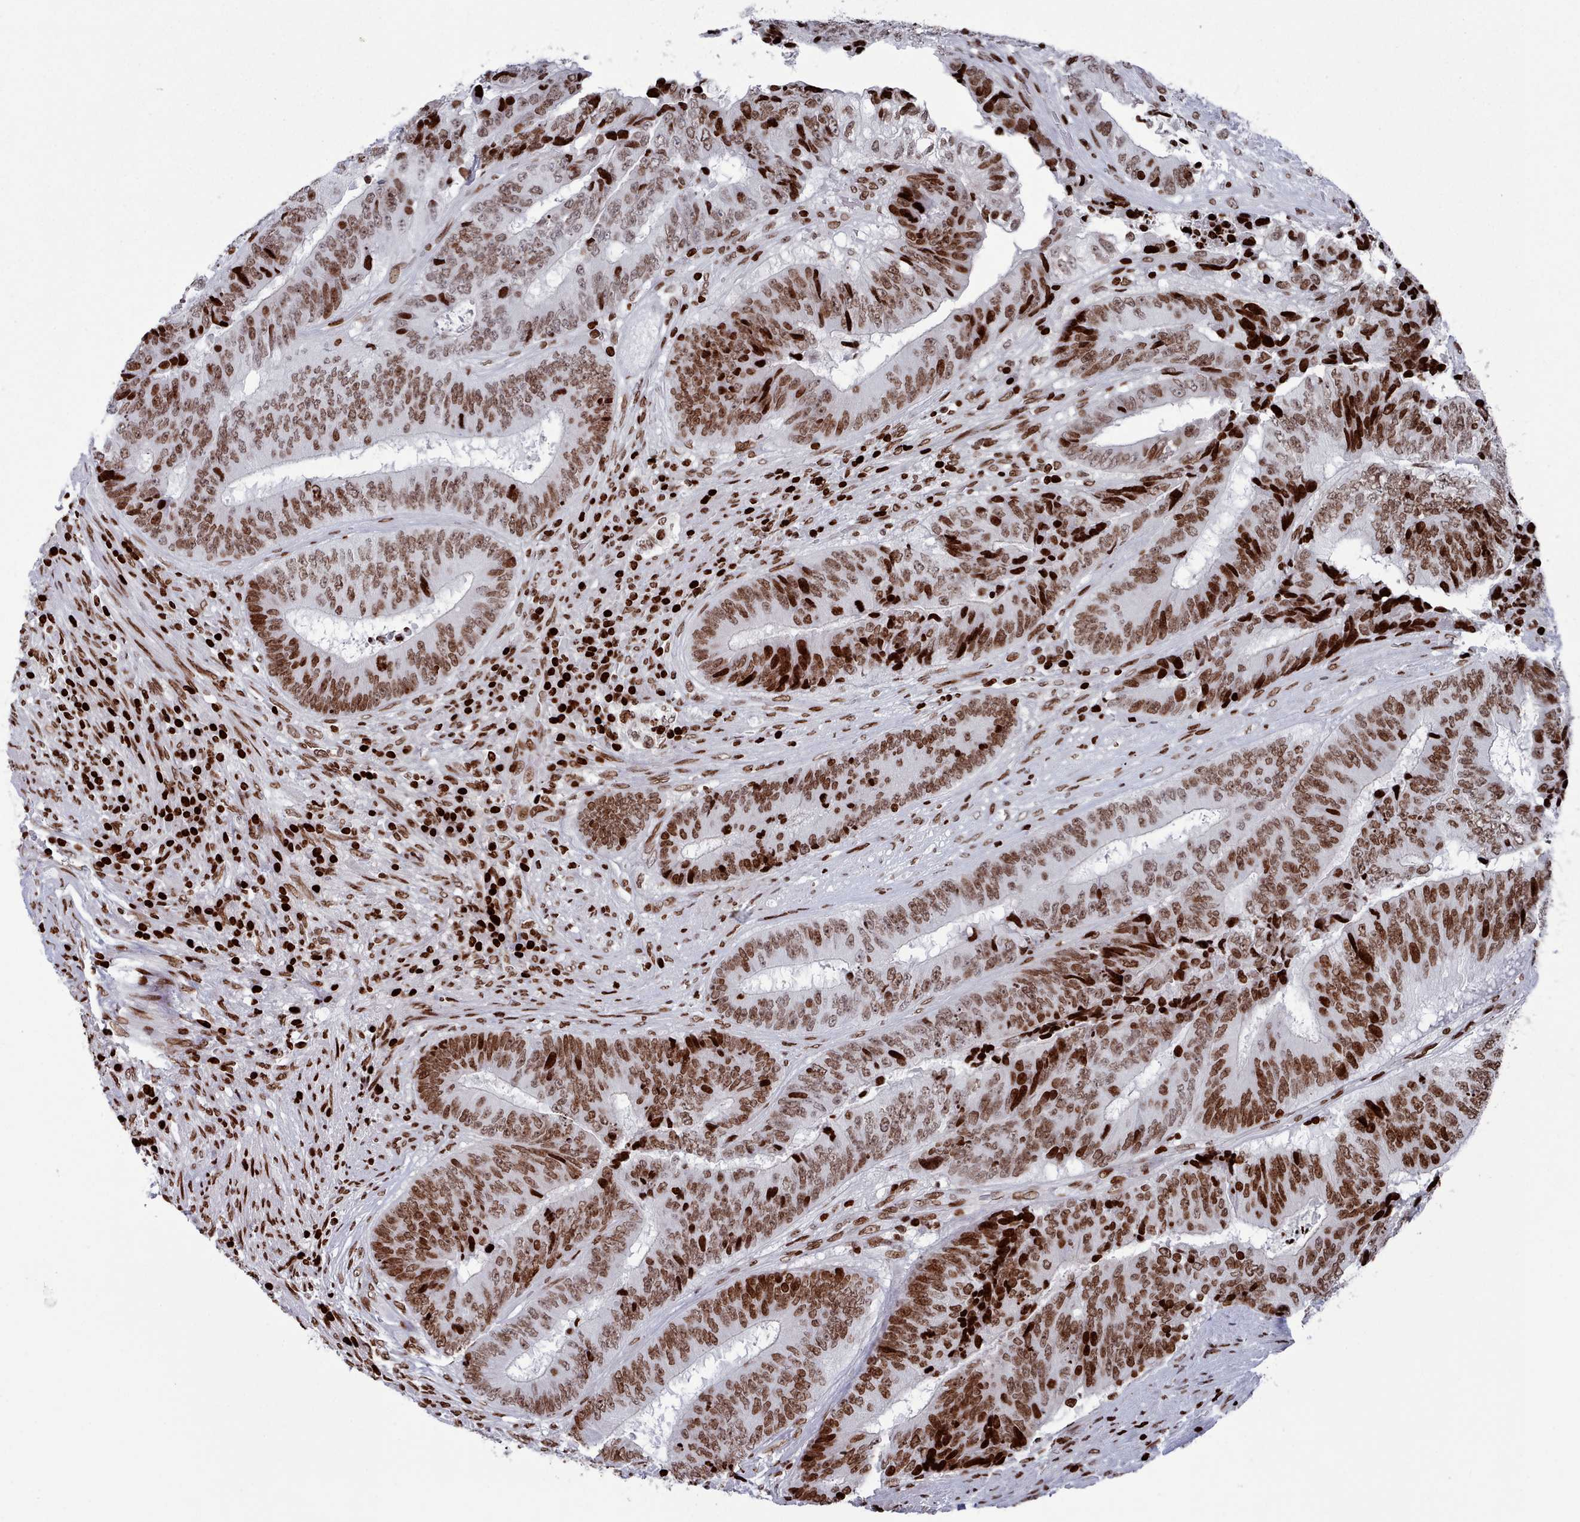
{"staining": {"intensity": "strong", "quantity": ">75%", "location": "nuclear"}, "tissue": "colorectal cancer", "cell_type": "Tumor cells", "image_type": "cancer", "snomed": [{"axis": "morphology", "description": "Adenocarcinoma, NOS"}, {"axis": "topography", "description": "Rectum"}], "caption": "Immunohistochemical staining of human colorectal cancer (adenocarcinoma) shows strong nuclear protein positivity in about >75% of tumor cells.", "gene": "PCDHB12", "patient": {"sex": "male", "age": 72}}